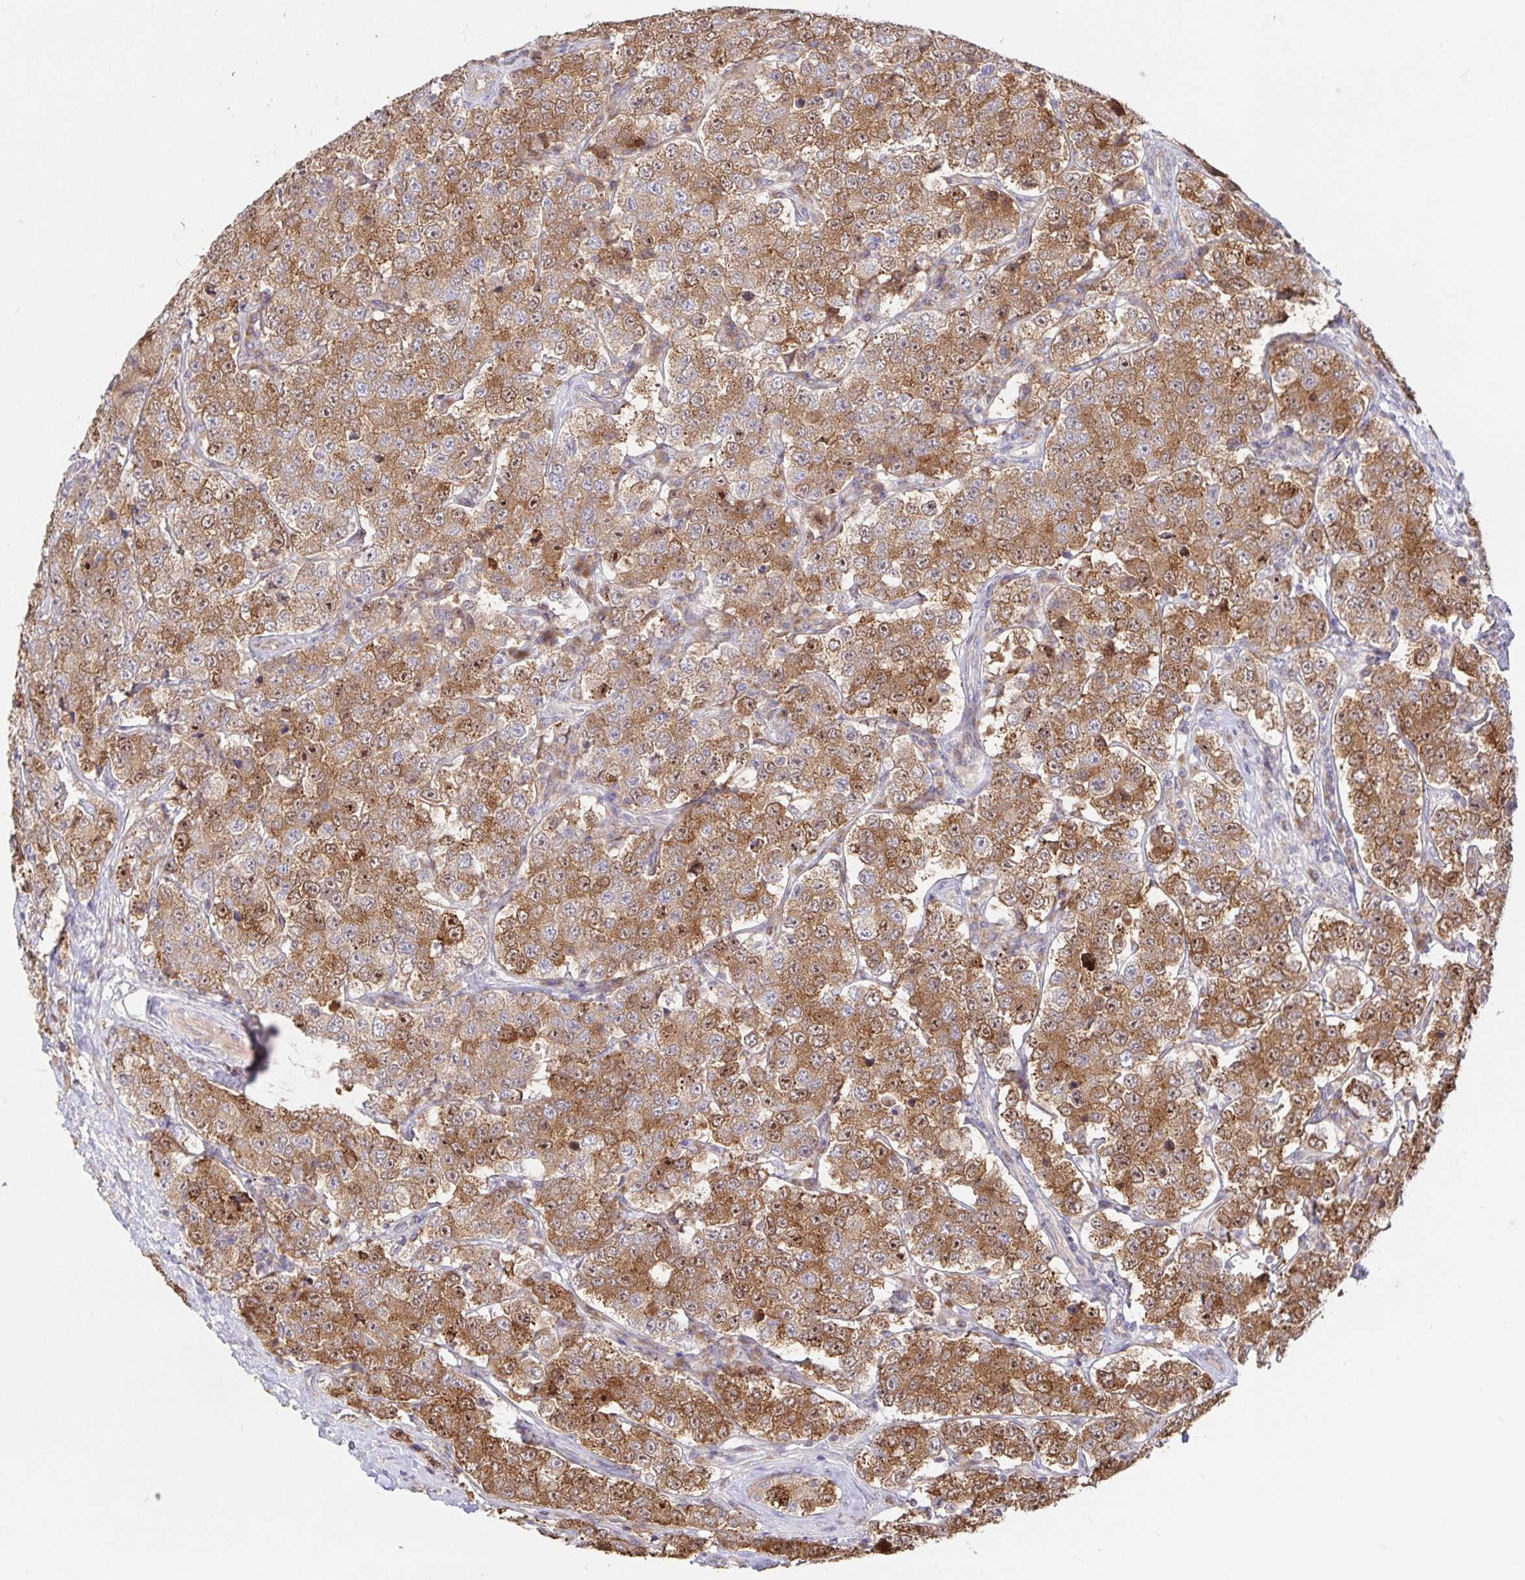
{"staining": {"intensity": "moderate", "quantity": ">75%", "location": "cytoplasmic/membranous,nuclear"}, "tissue": "testis cancer", "cell_type": "Tumor cells", "image_type": "cancer", "snomed": [{"axis": "morphology", "description": "Seminoma, NOS"}, {"axis": "topography", "description": "Testis"}], "caption": "The immunohistochemical stain shows moderate cytoplasmic/membranous and nuclear expression in tumor cells of testis cancer tissue.", "gene": "AACS", "patient": {"sex": "male", "age": 34}}